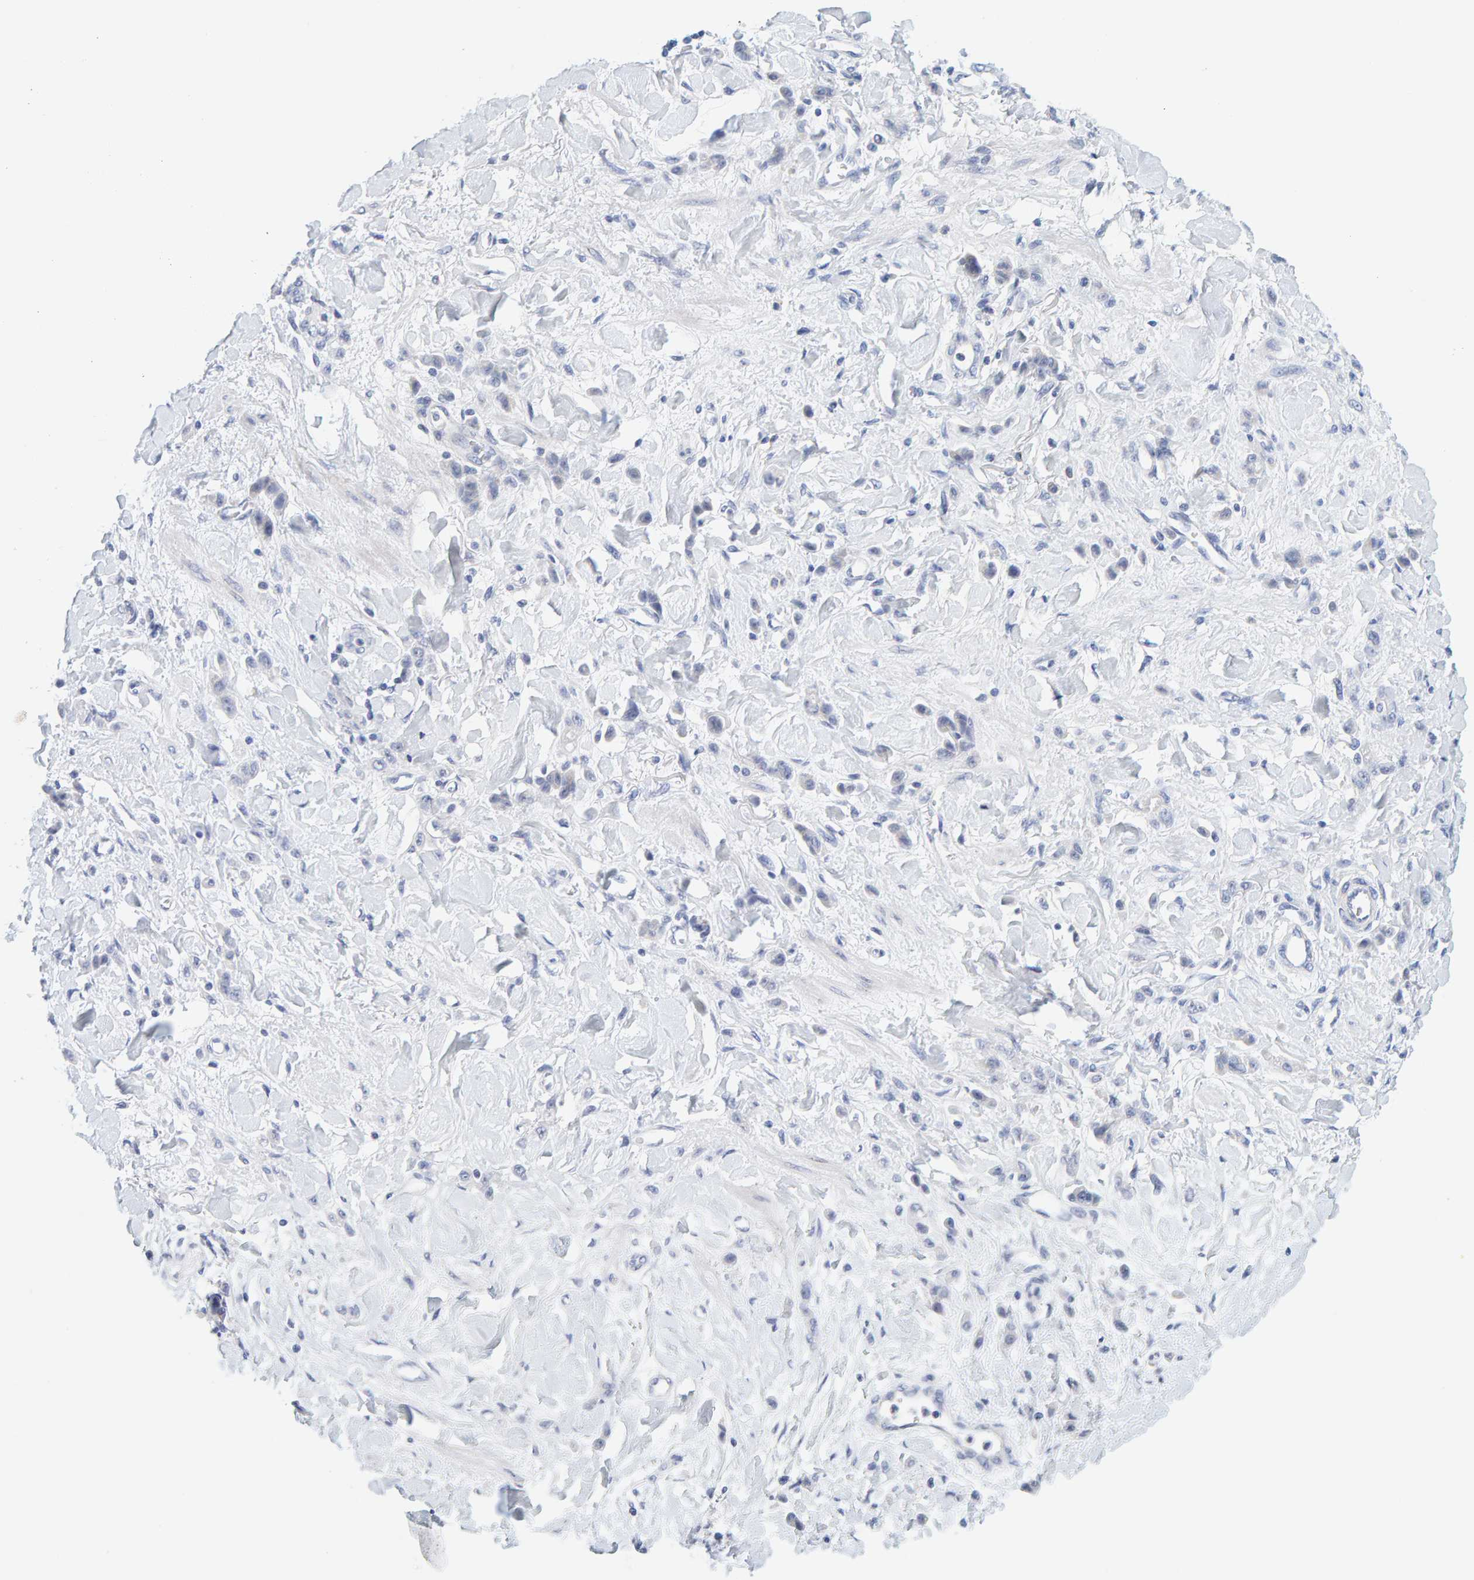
{"staining": {"intensity": "negative", "quantity": "none", "location": "none"}, "tissue": "stomach cancer", "cell_type": "Tumor cells", "image_type": "cancer", "snomed": [{"axis": "morphology", "description": "Normal tissue, NOS"}, {"axis": "morphology", "description": "Adenocarcinoma, NOS"}, {"axis": "topography", "description": "Stomach"}], "caption": "Immunohistochemistry image of neoplastic tissue: stomach cancer (adenocarcinoma) stained with DAB exhibits no significant protein expression in tumor cells. The staining was performed using DAB (3,3'-diaminobenzidine) to visualize the protein expression in brown, while the nuclei were stained in blue with hematoxylin (Magnification: 20x).", "gene": "MOG", "patient": {"sex": "male", "age": 82}}